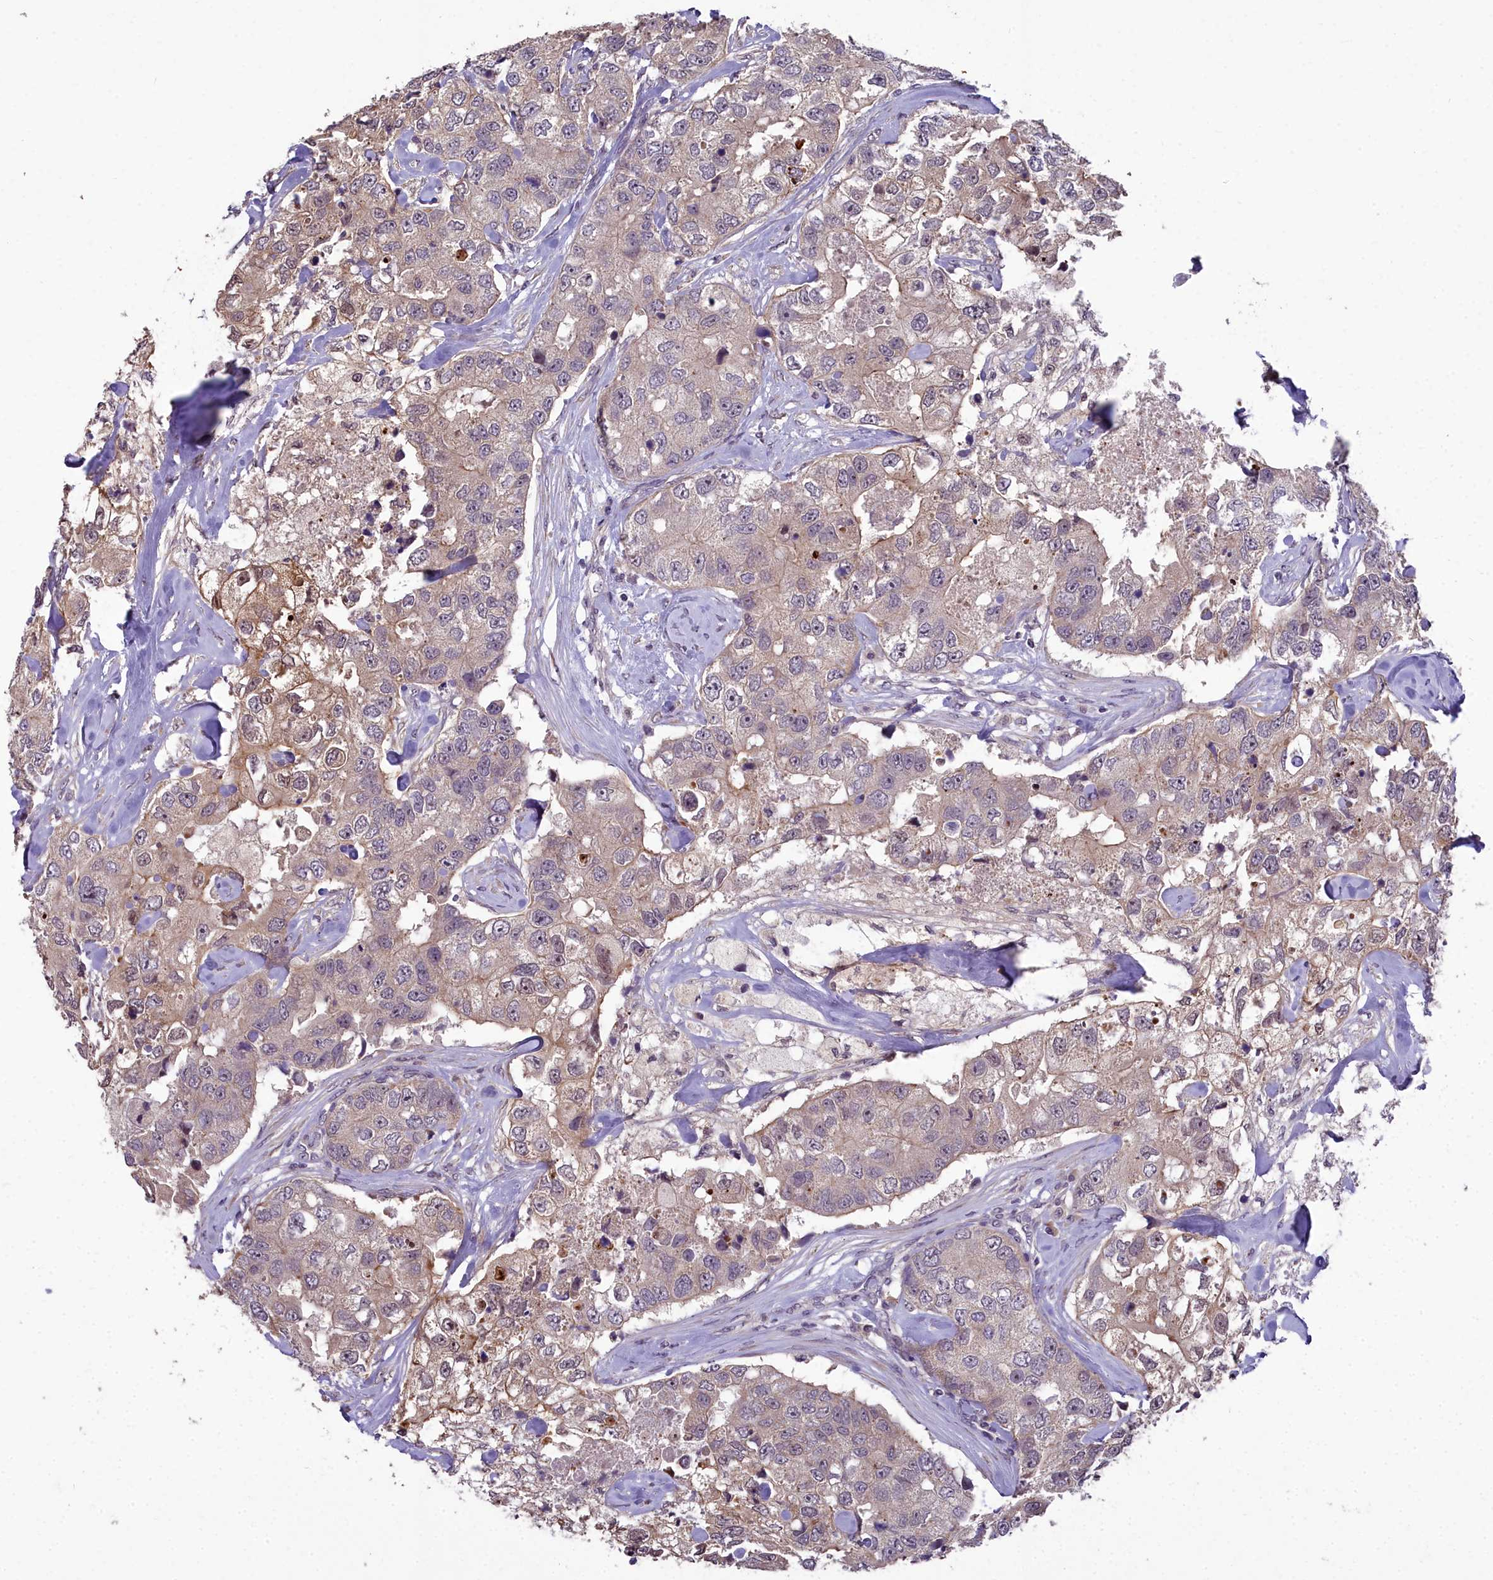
{"staining": {"intensity": "moderate", "quantity": ">75%", "location": "cytoplasmic/membranous"}, "tissue": "breast cancer", "cell_type": "Tumor cells", "image_type": "cancer", "snomed": [{"axis": "morphology", "description": "Duct carcinoma"}, {"axis": "topography", "description": "Breast"}], "caption": "This micrograph displays IHC staining of breast cancer, with medium moderate cytoplasmic/membranous staining in approximately >75% of tumor cells.", "gene": "ZNF333", "patient": {"sex": "female", "age": 62}}